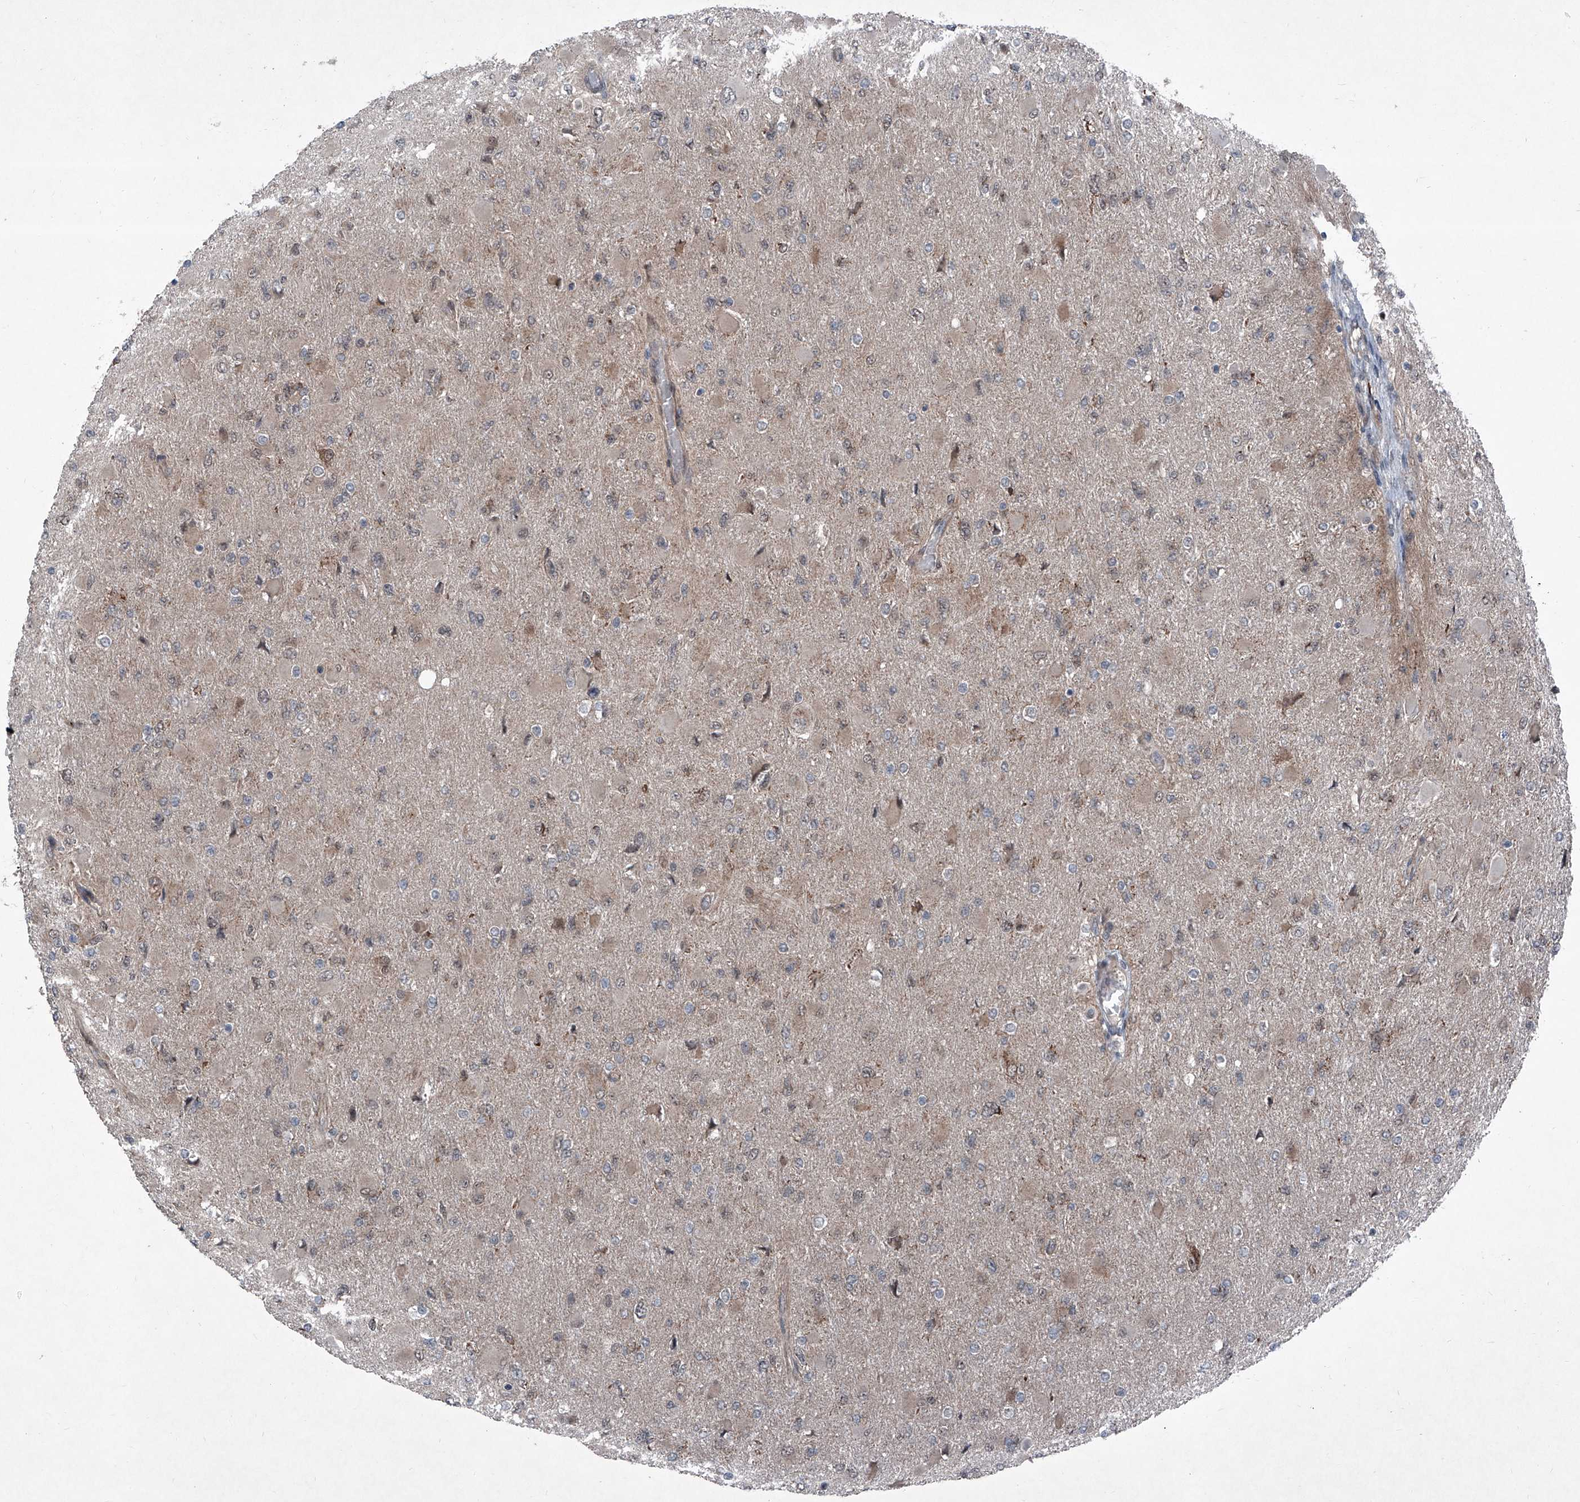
{"staining": {"intensity": "negative", "quantity": "none", "location": "none"}, "tissue": "glioma", "cell_type": "Tumor cells", "image_type": "cancer", "snomed": [{"axis": "morphology", "description": "Glioma, malignant, High grade"}, {"axis": "topography", "description": "Cerebral cortex"}], "caption": "This micrograph is of malignant glioma (high-grade) stained with immunohistochemistry (IHC) to label a protein in brown with the nuclei are counter-stained blue. There is no expression in tumor cells. (Stains: DAB IHC with hematoxylin counter stain, Microscopy: brightfield microscopy at high magnification).", "gene": "COA7", "patient": {"sex": "female", "age": 36}}